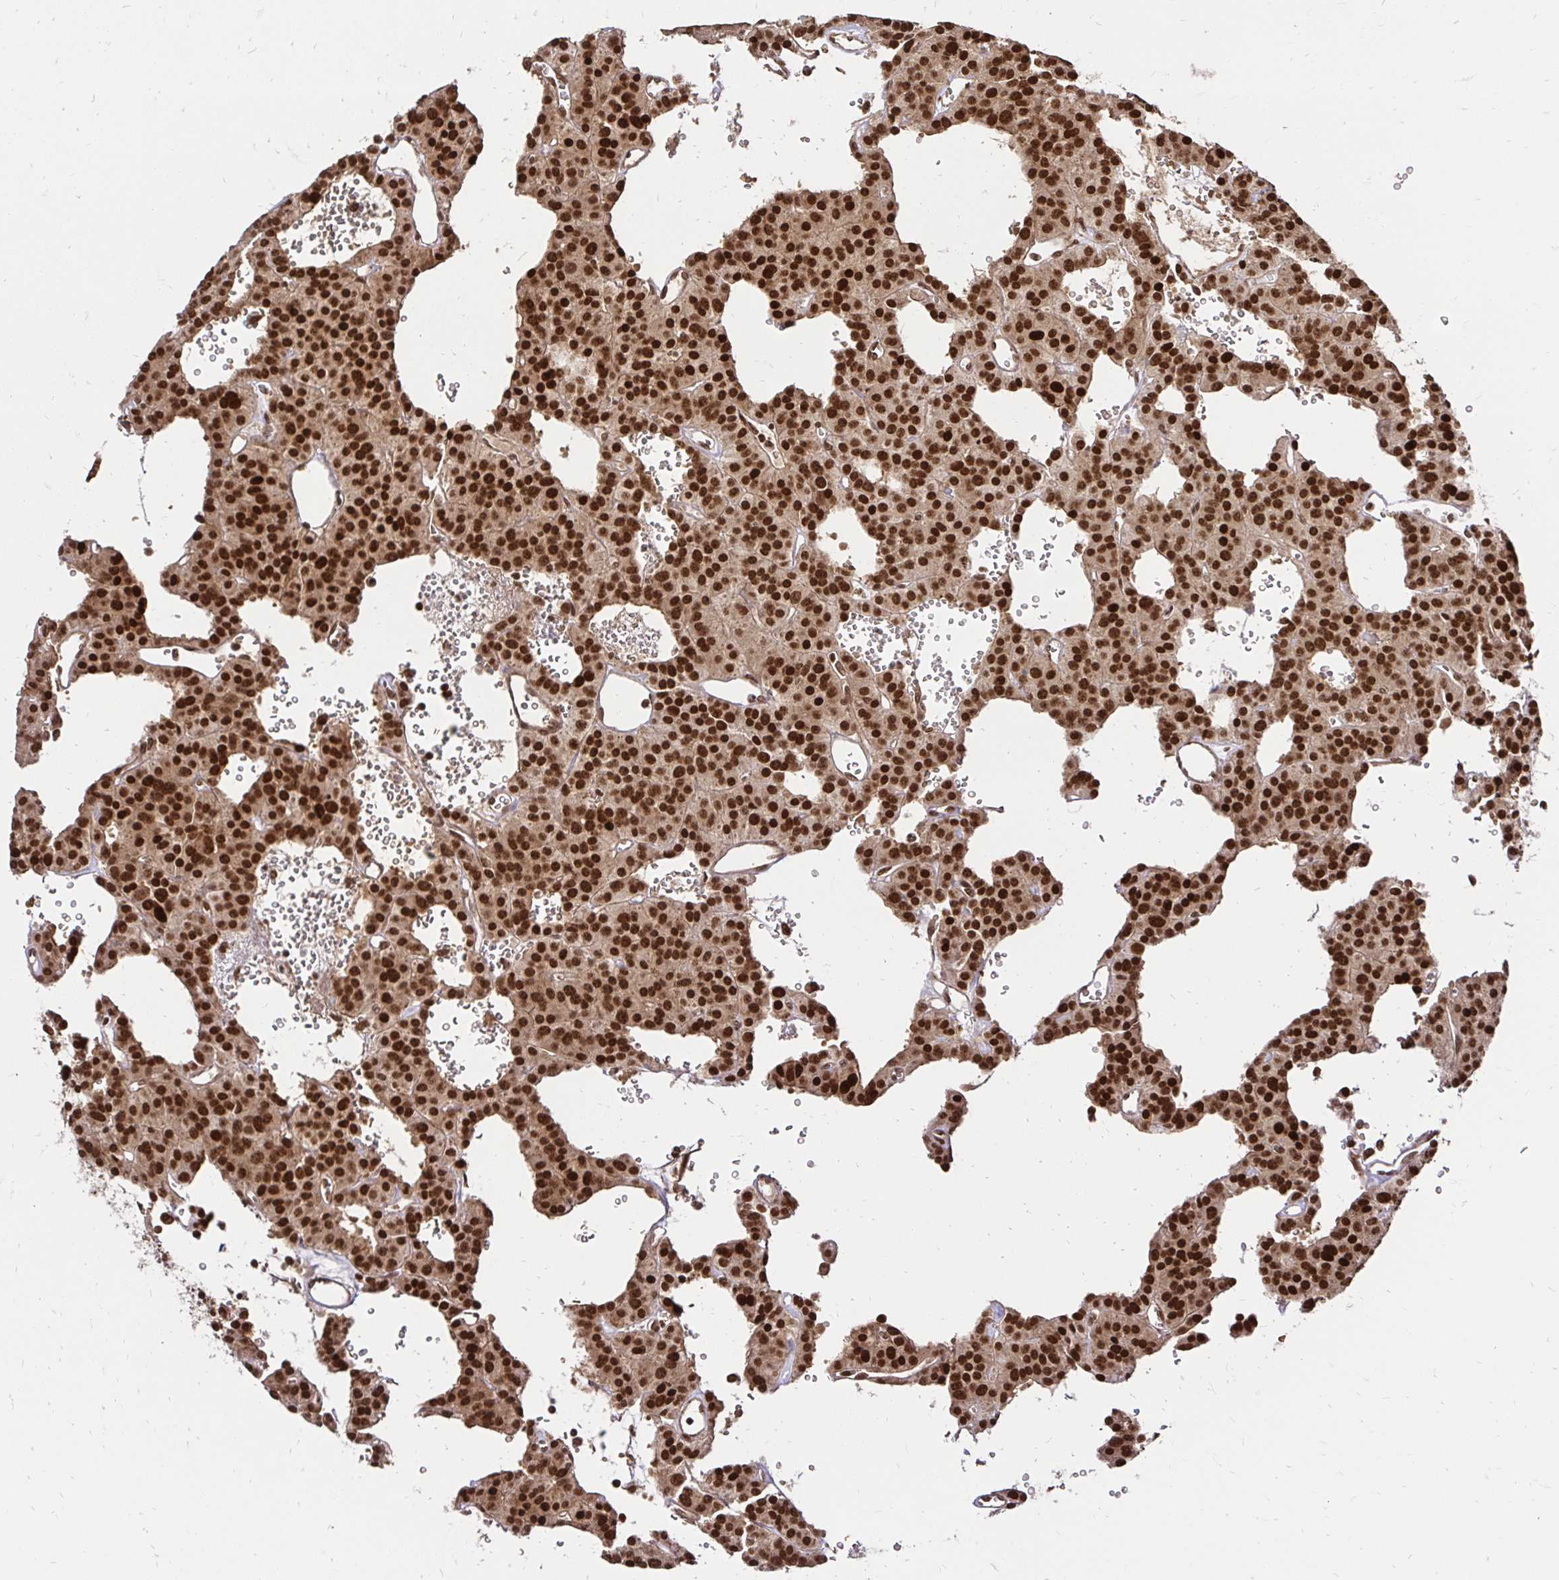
{"staining": {"intensity": "strong", "quantity": ">75%", "location": "nuclear"}, "tissue": "carcinoid", "cell_type": "Tumor cells", "image_type": "cancer", "snomed": [{"axis": "morphology", "description": "Carcinoid, malignant, NOS"}, {"axis": "topography", "description": "Lung"}], "caption": "IHC of malignant carcinoid displays high levels of strong nuclear expression in about >75% of tumor cells. (DAB (3,3'-diaminobenzidine) = brown stain, brightfield microscopy at high magnification).", "gene": "GLYR1", "patient": {"sex": "female", "age": 71}}